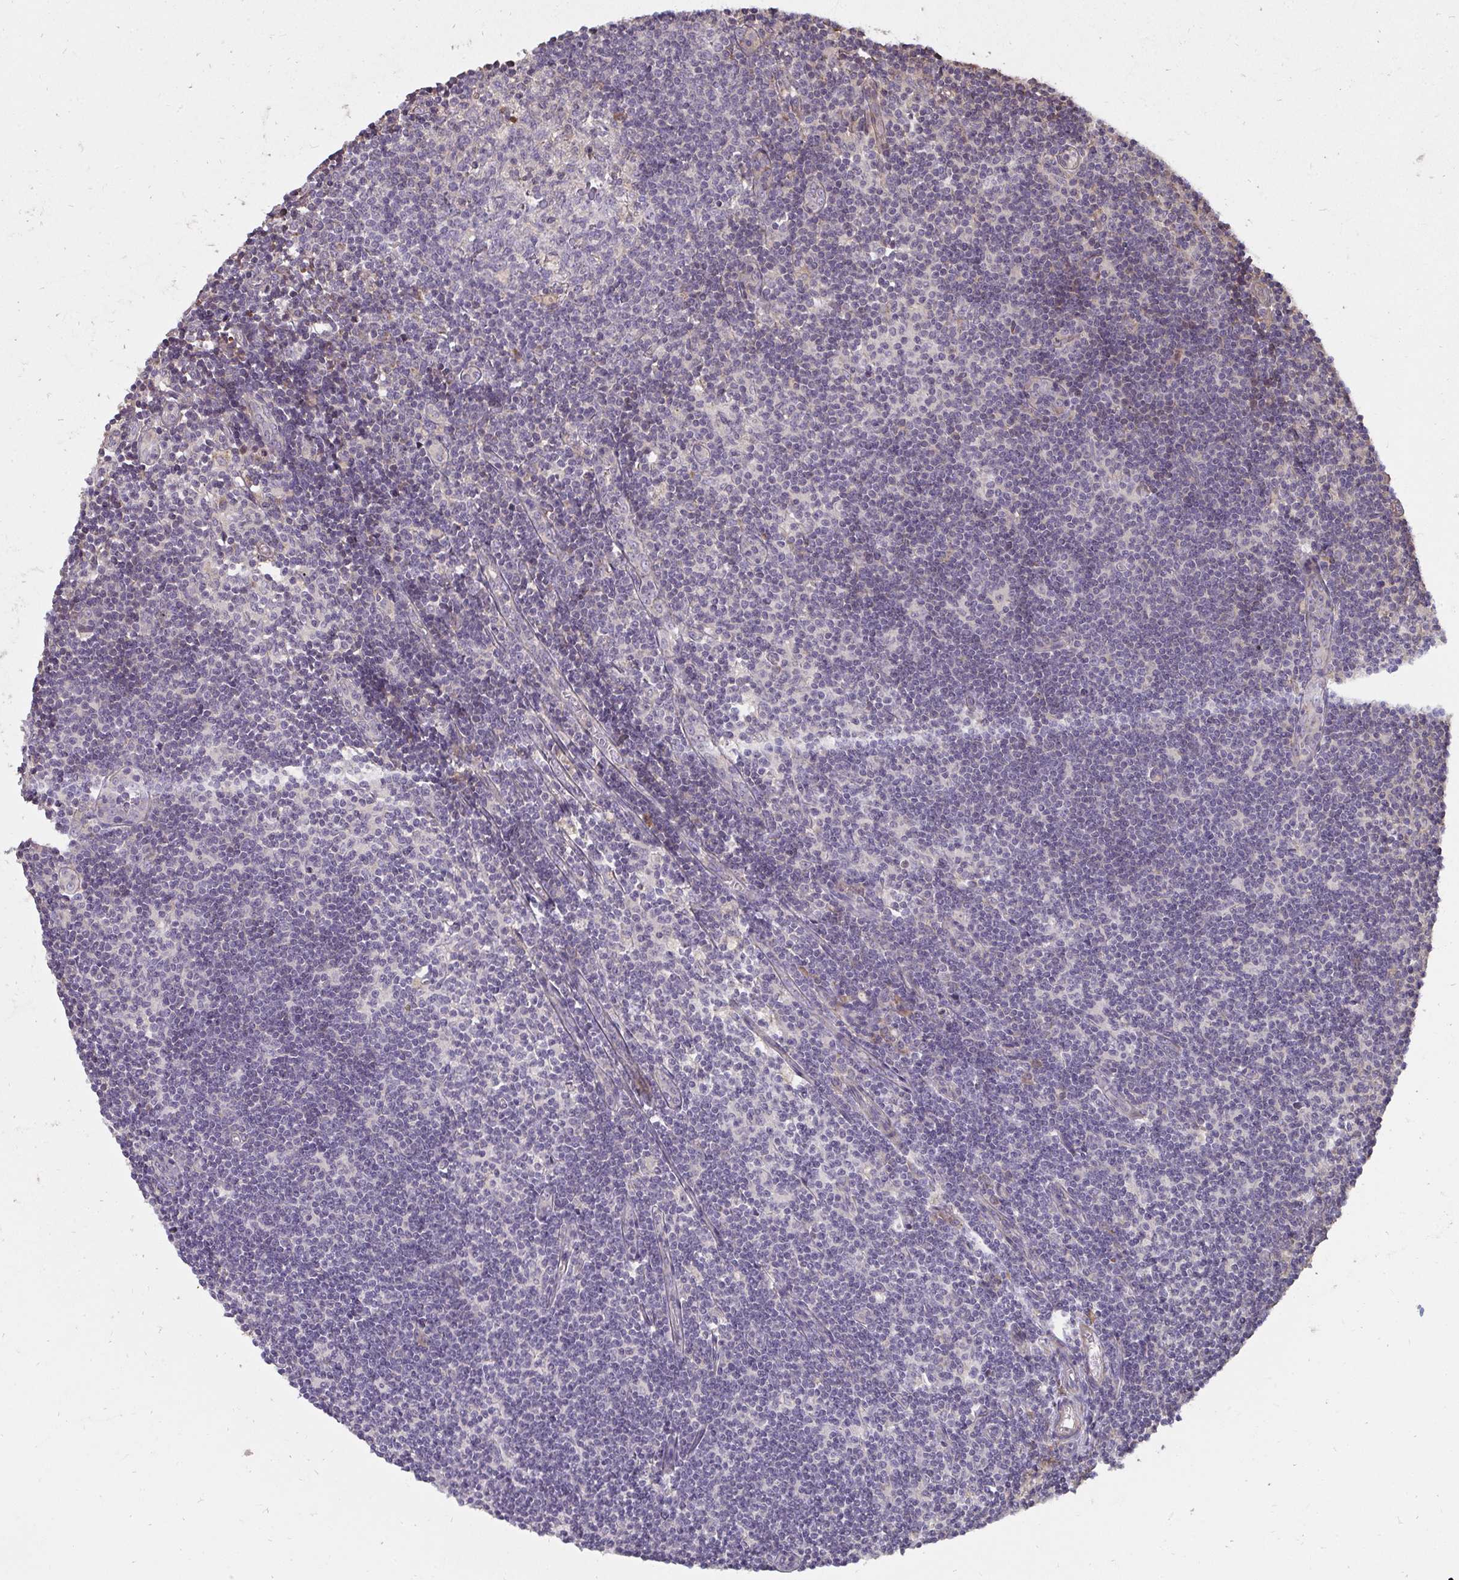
{"staining": {"intensity": "negative", "quantity": "none", "location": "none"}, "tissue": "lymph node", "cell_type": "Germinal center cells", "image_type": "normal", "snomed": [{"axis": "morphology", "description": "Normal tissue, NOS"}, {"axis": "topography", "description": "Lymph node"}], "caption": "This micrograph is of benign lymph node stained with immunohistochemistry to label a protein in brown with the nuclei are counter-stained blue. There is no expression in germinal center cells. (Brightfield microscopy of DAB (3,3'-diaminobenzidine) IHC at high magnification).", "gene": "ZFYVE28", "patient": {"sex": "female", "age": 31}}